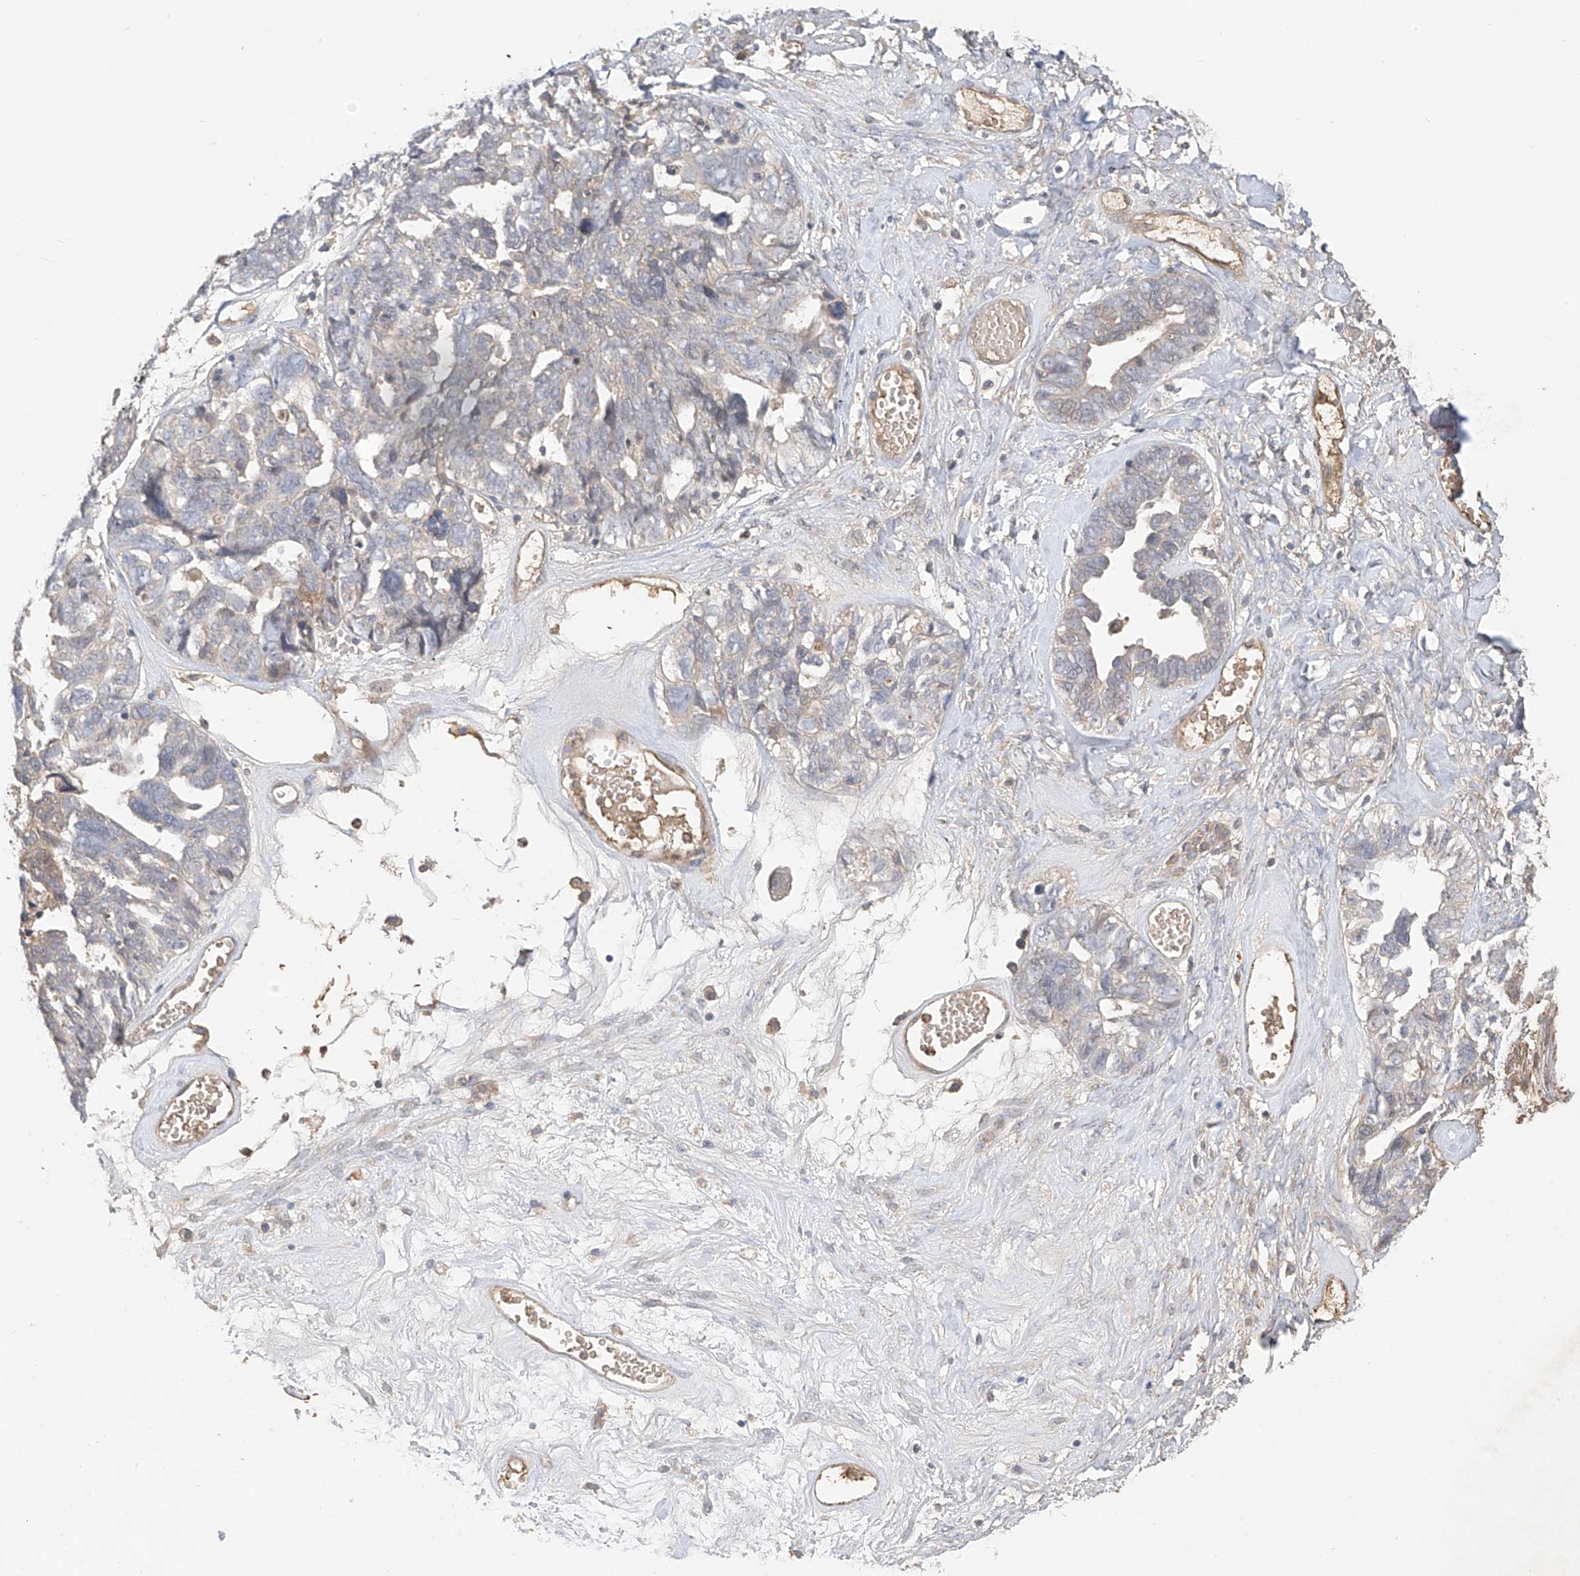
{"staining": {"intensity": "weak", "quantity": "<25%", "location": "cytoplasmic/membranous"}, "tissue": "ovarian cancer", "cell_type": "Tumor cells", "image_type": "cancer", "snomed": [{"axis": "morphology", "description": "Cystadenocarcinoma, serous, NOS"}, {"axis": "topography", "description": "Ovary"}], "caption": "This image is of ovarian cancer (serous cystadenocarcinoma) stained with immunohistochemistry (IHC) to label a protein in brown with the nuclei are counter-stained blue. There is no positivity in tumor cells.", "gene": "CACNA2D4", "patient": {"sex": "female", "age": 79}}